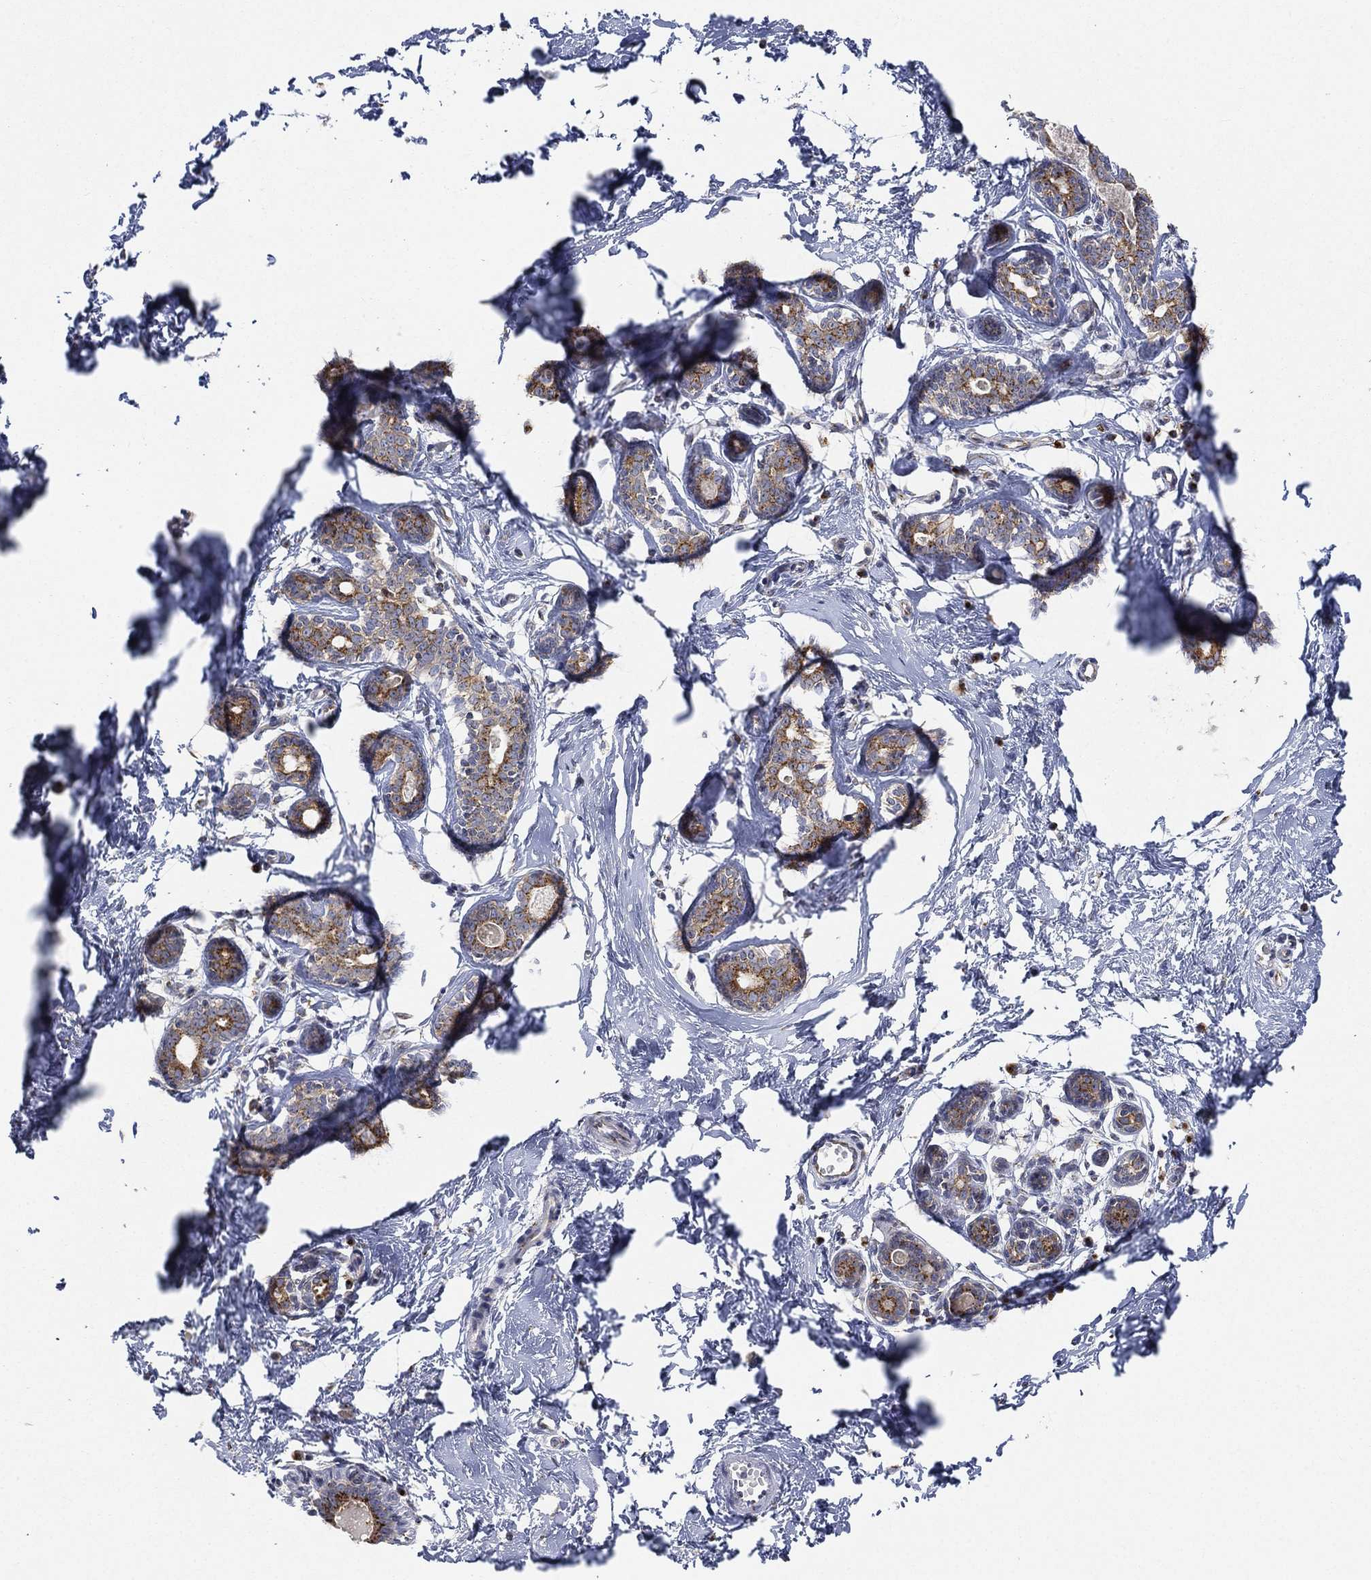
{"staining": {"intensity": "moderate", "quantity": ">75%", "location": "cytoplasmic/membranous"}, "tissue": "breast", "cell_type": "Glandular cells", "image_type": "normal", "snomed": [{"axis": "morphology", "description": "Normal tissue, NOS"}, {"axis": "topography", "description": "Breast"}], "caption": "Glandular cells reveal medium levels of moderate cytoplasmic/membranous positivity in about >75% of cells in unremarkable breast.", "gene": "TICAM1", "patient": {"sex": "female", "age": 37}}